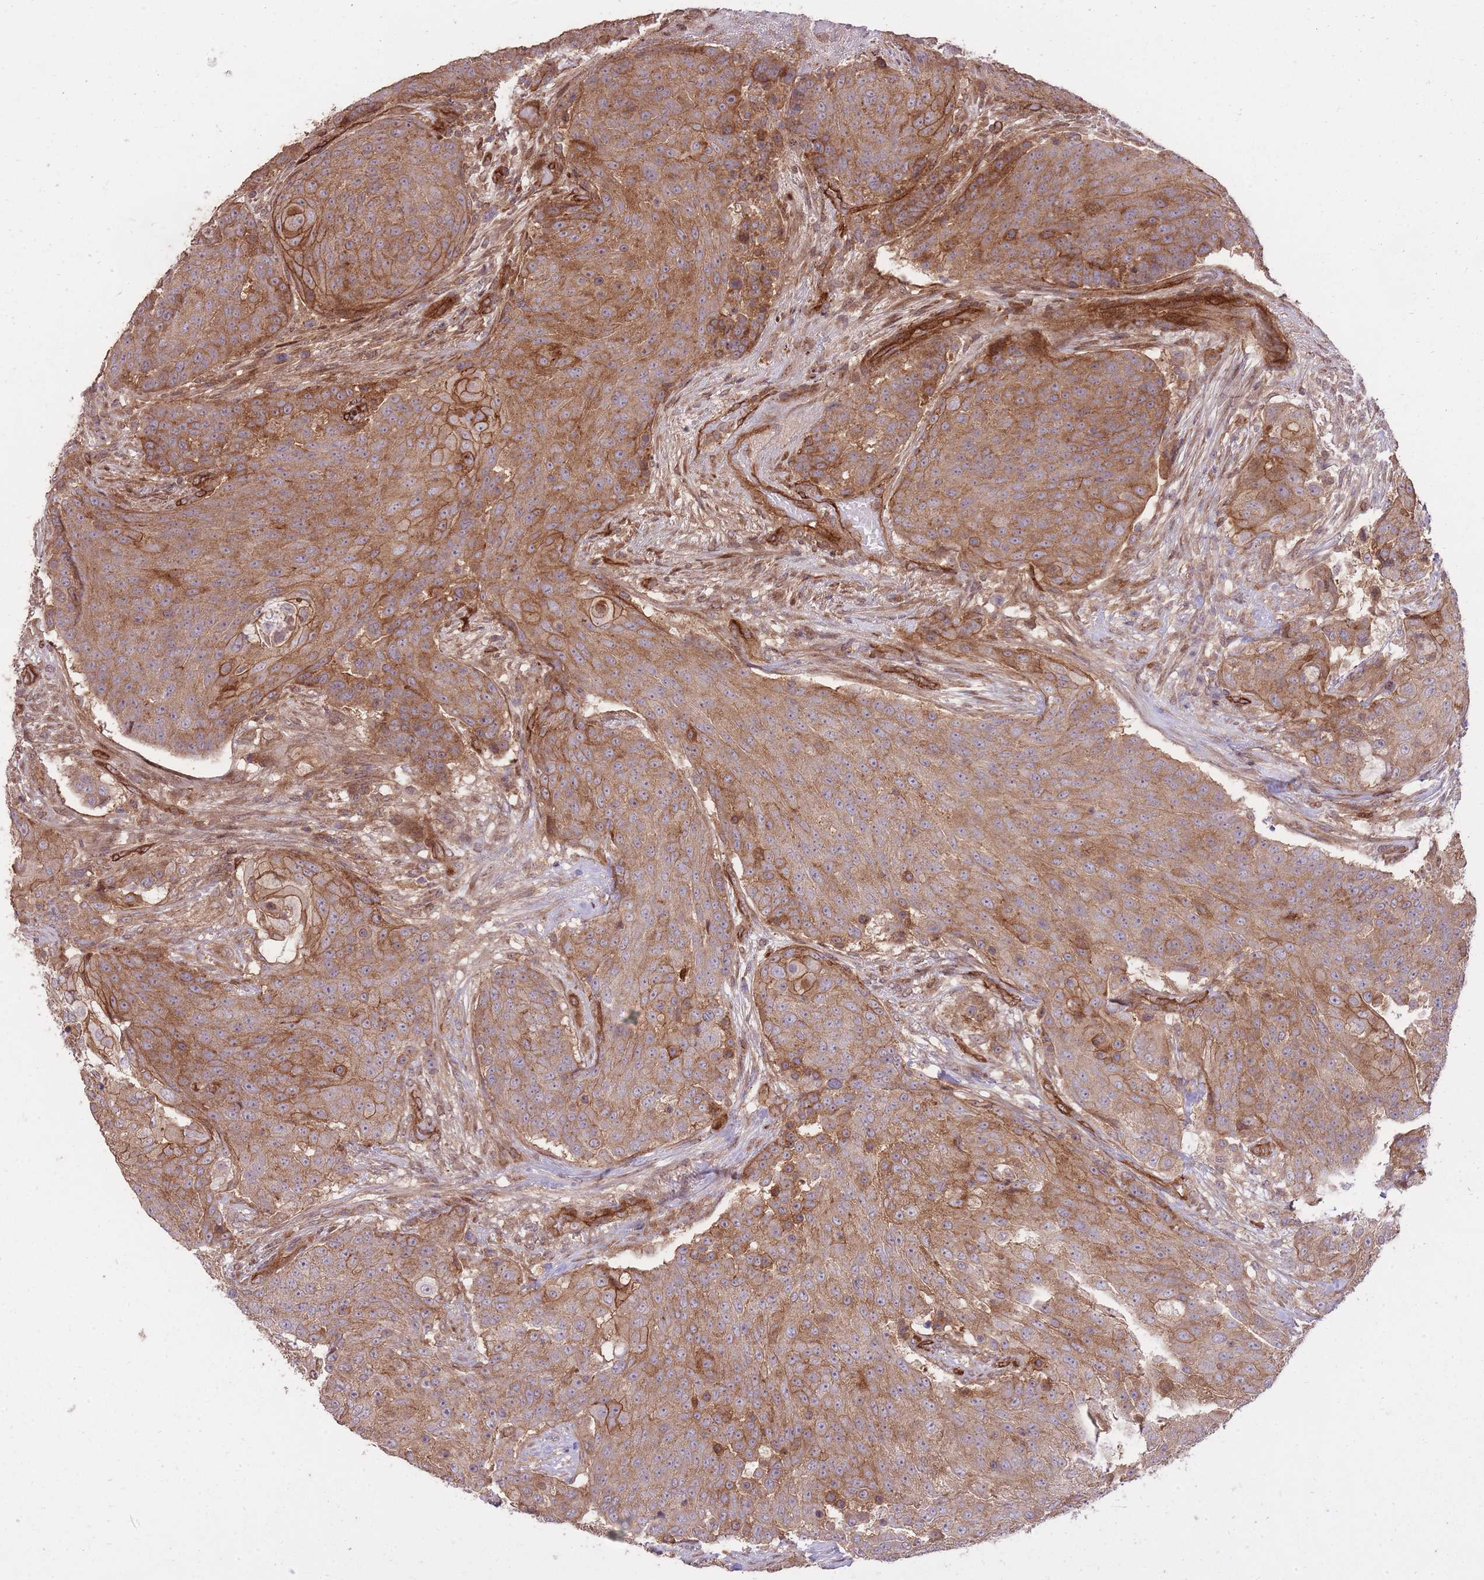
{"staining": {"intensity": "moderate", "quantity": ">75%", "location": "cytoplasmic/membranous"}, "tissue": "urothelial cancer", "cell_type": "Tumor cells", "image_type": "cancer", "snomed": [{"axis": "morphology", "description": "Urothelial carcinoma, High grade"}, {"axis": "topography", "description": "Urinary bladder"}], "caption": "Tumor cells reveal moderate cytoplasmic/membranous staining in approximately >75% of cells in urothelial cancer.", "gene": "PLD1", "patient": {"sex": "female", "age": 63}}